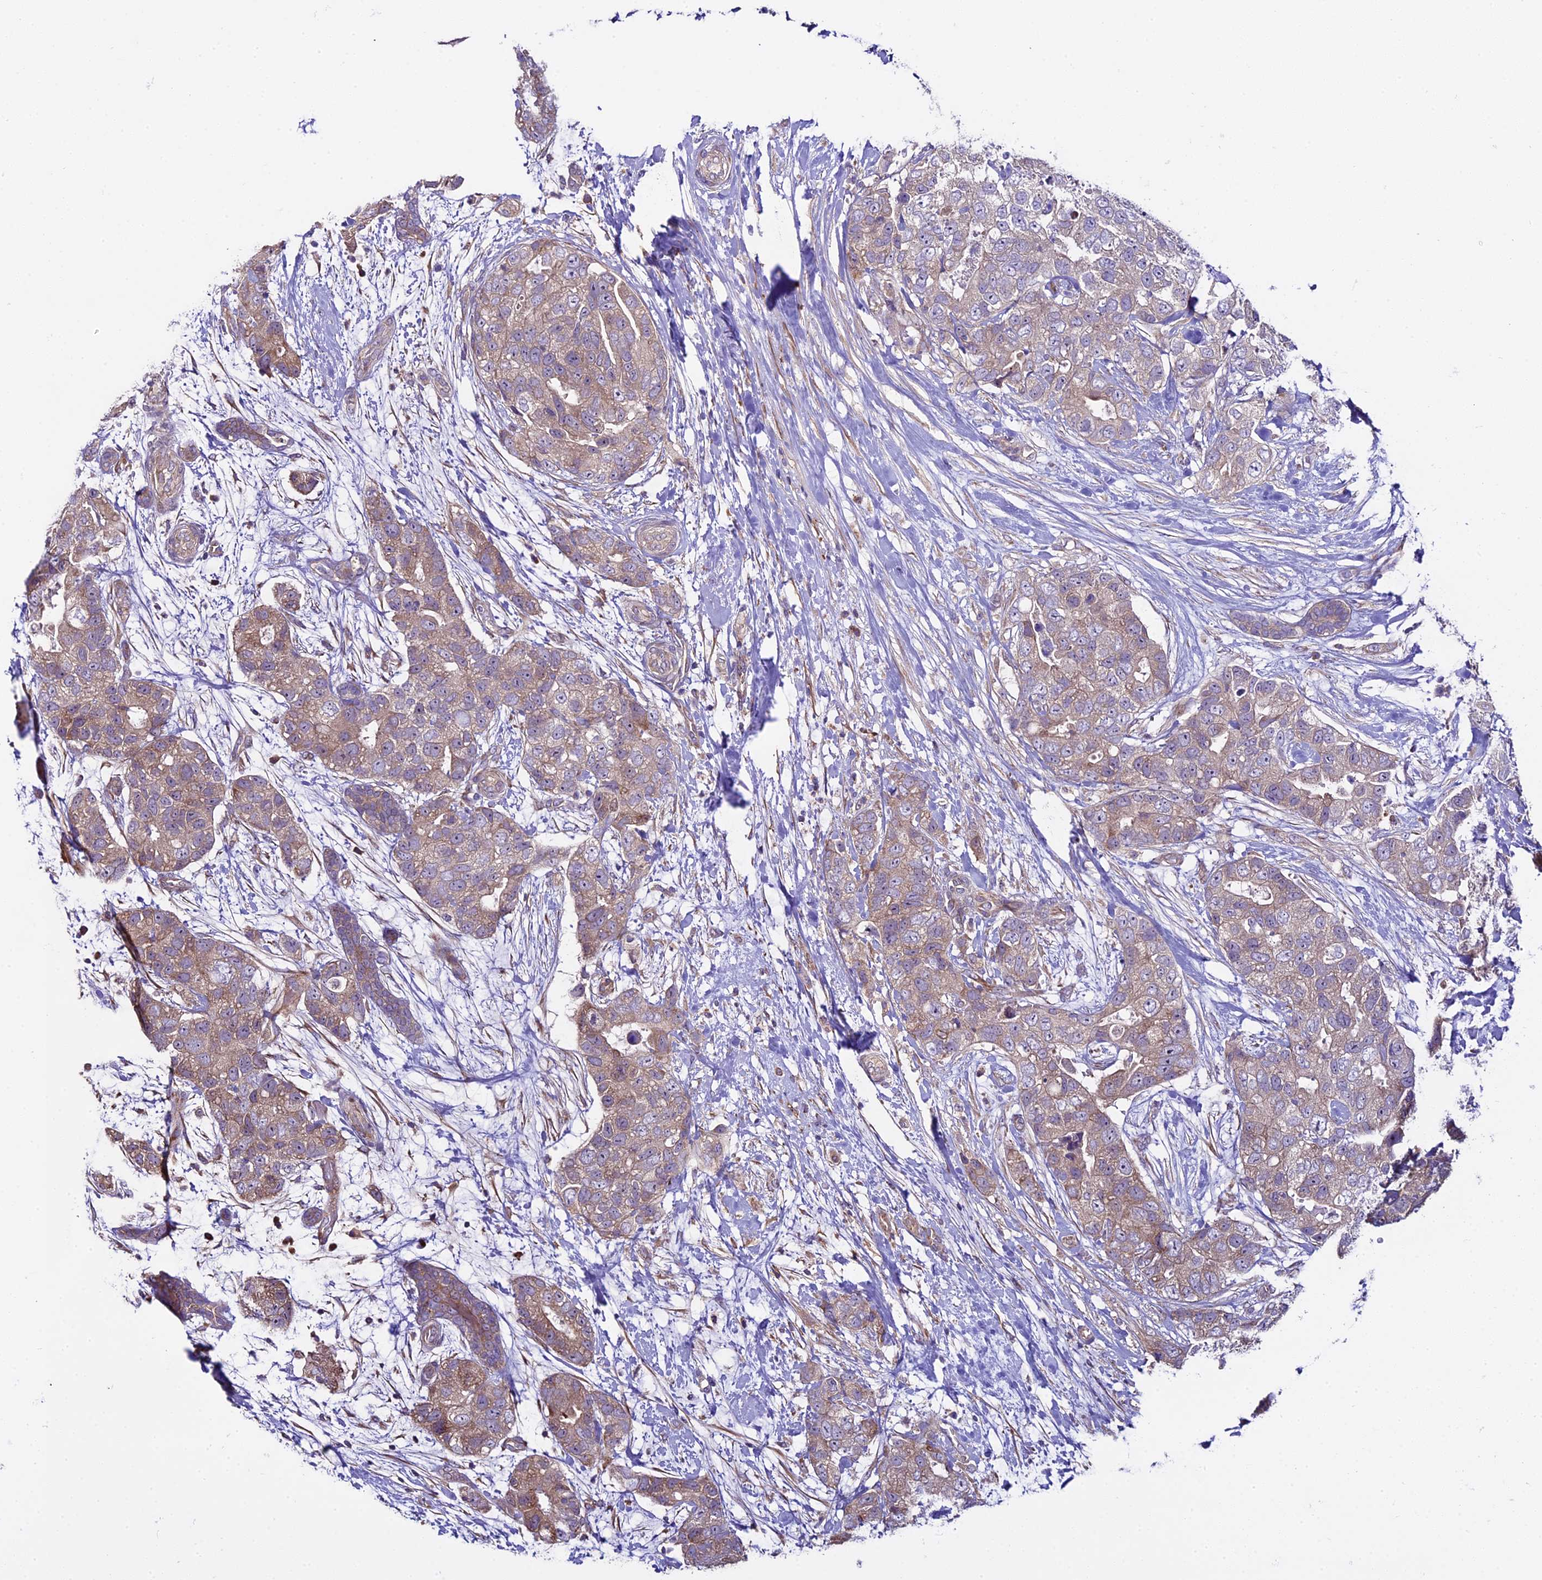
{"staining": {"intensity": "weak", "quantity": ">75%", "location": "cytoplasmic/membranous"}, "tissue": "breast cancer", "cell_type": "Tumor cells", "image_type": "cancer", "snomed": [{"axis": "morphology", "description": "Duct carcinoma"}, {"axis": "topography", "description": "Breast"}], "caption": "IHC (DAB (3,3'-diaminobenzidine)) staining of human breast invasive ductal carcinoma displays weak cytoplasmic/membranous protein staining in about >75% of tumor cells.", "gene": "SPIRE1", "patient": {"sex": "female", "age": 62}}